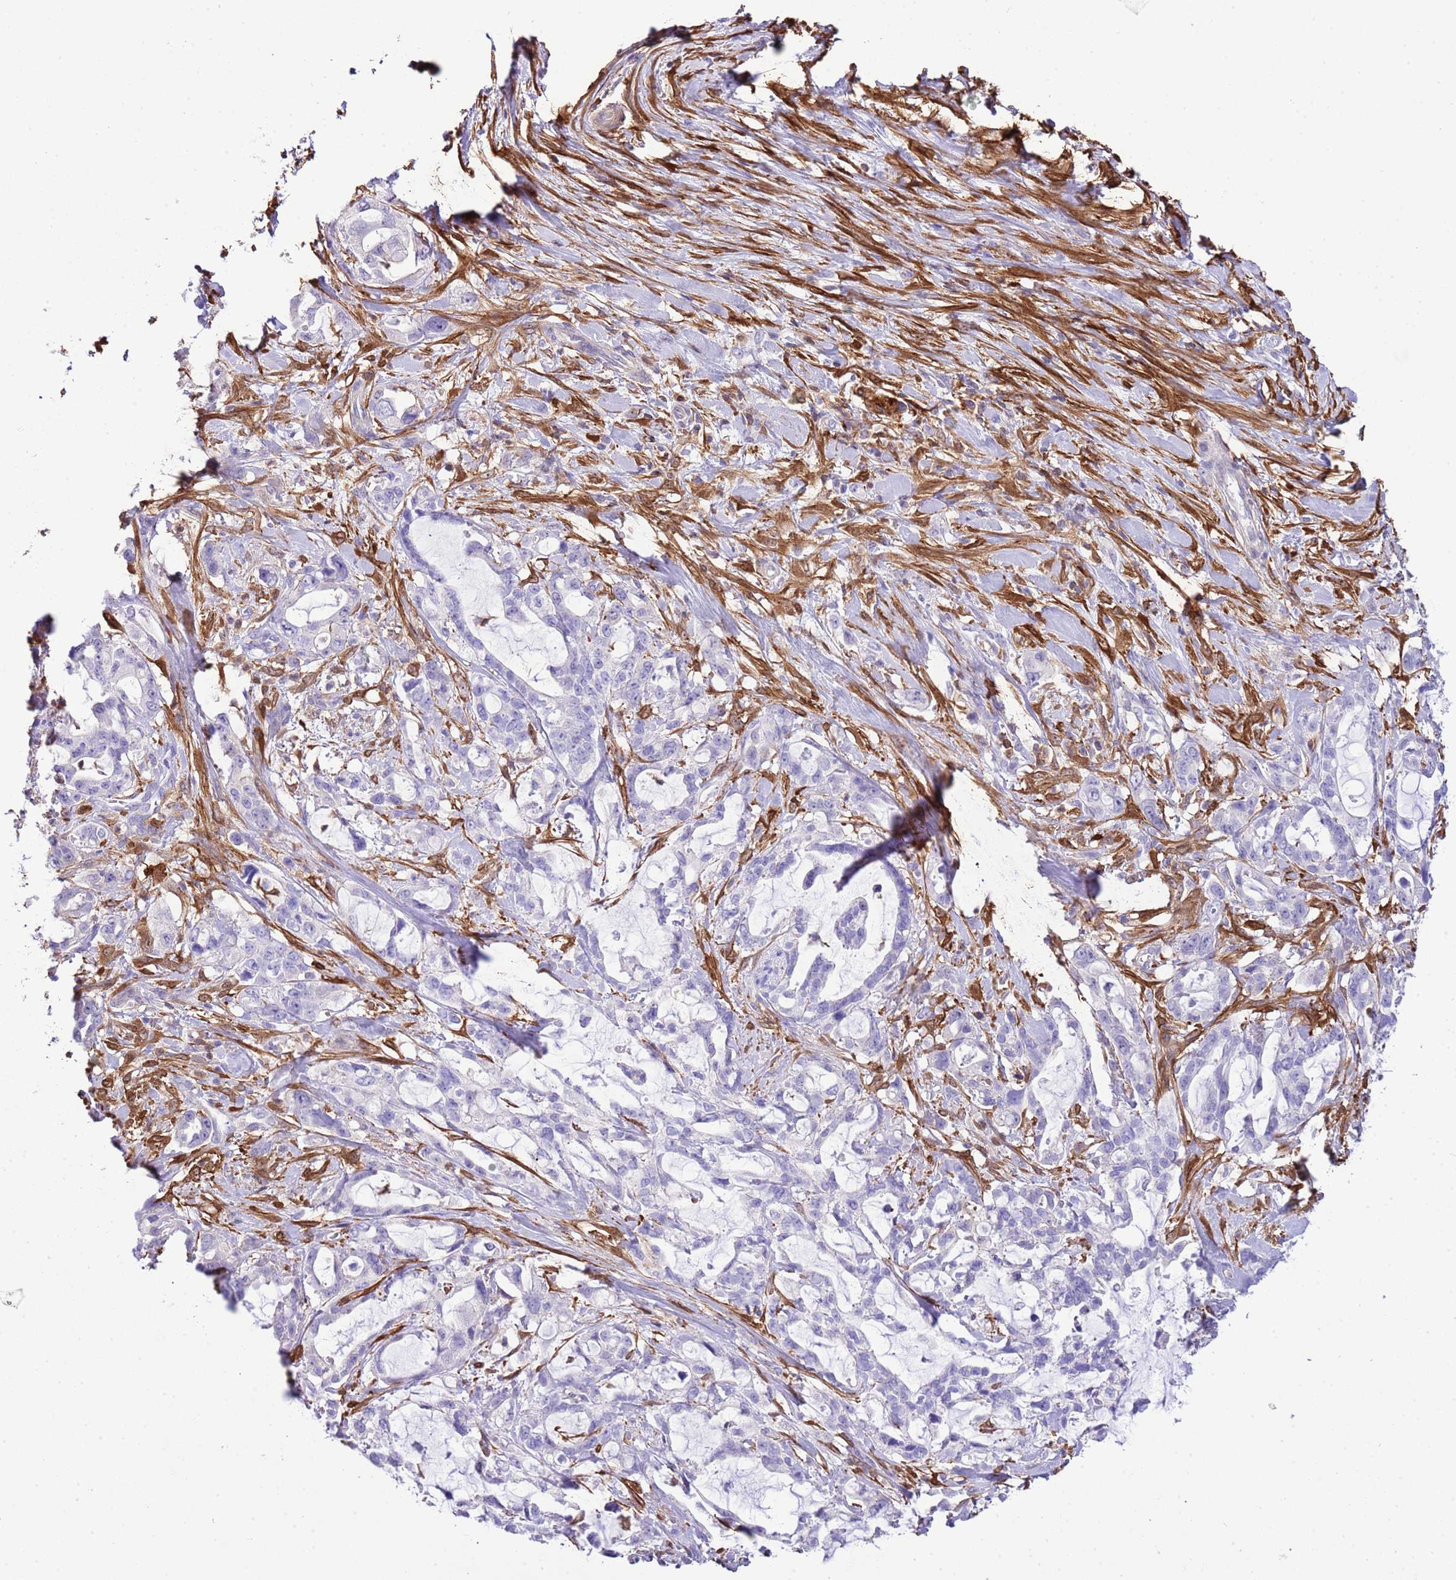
{"staining": {"intensity": "negative", "quantity": "none", "location": "none"}, "tissue": "pancreatic cancer", "cell_type": "Tumor cells", "image_type": "cancer", "snomed": [{"axis": "morphology", "description": "Adenocarcinoma, NOS"}, {"axis": "topography", "description": "Pancreas"}], "caption": "Immunohistochemistry (IHC) photomicrograph of neoplastic tissue: pancreatic cancer (adenocarcinoma) stained with DAB (3,3'-diaminobenzidine) demonstrates no significant protein staining in tumor cells.", "gene": "CNN2", "patient": {"sex": "female", "age": 61}}